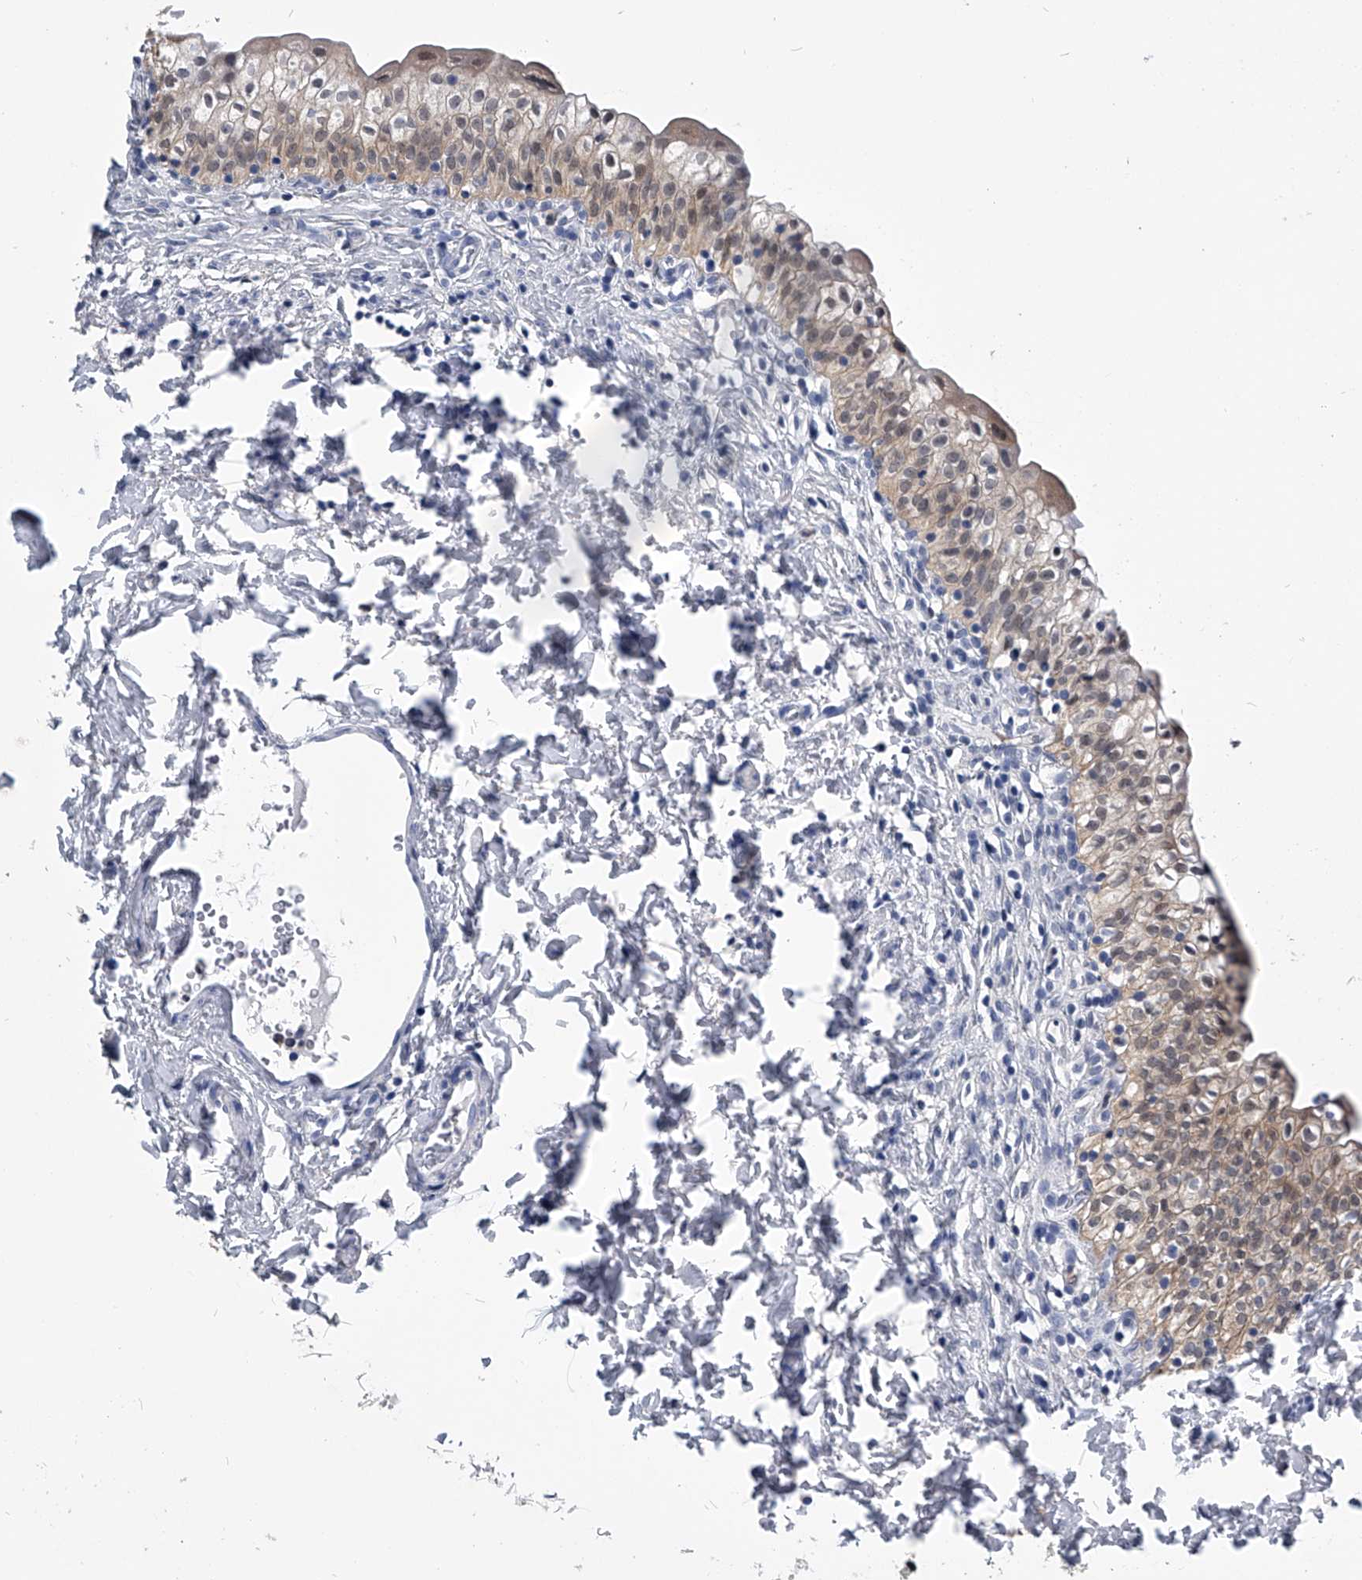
{"staining": {"intensity": "moderate", "quantity": "25%-75%", "location": "cytoplasmic/membranous,nuclear"}, "tissue": "urinary bladder", "cell_type": "Urothelial cells", "image_type": "normal", "snomed": [{"axis": "morphology", "description": "Normal tissue, NOS"}, {"axis": "topography", "description": "Urinary bladder"}], "caption": "A brown stain labels moderate cytoplasmic/membranous,nuclear positivity of a protein in urothelial cells of benign urinary bladder.", "gene": "PDXK", "patient": {"sex": "male", "age": 55}}